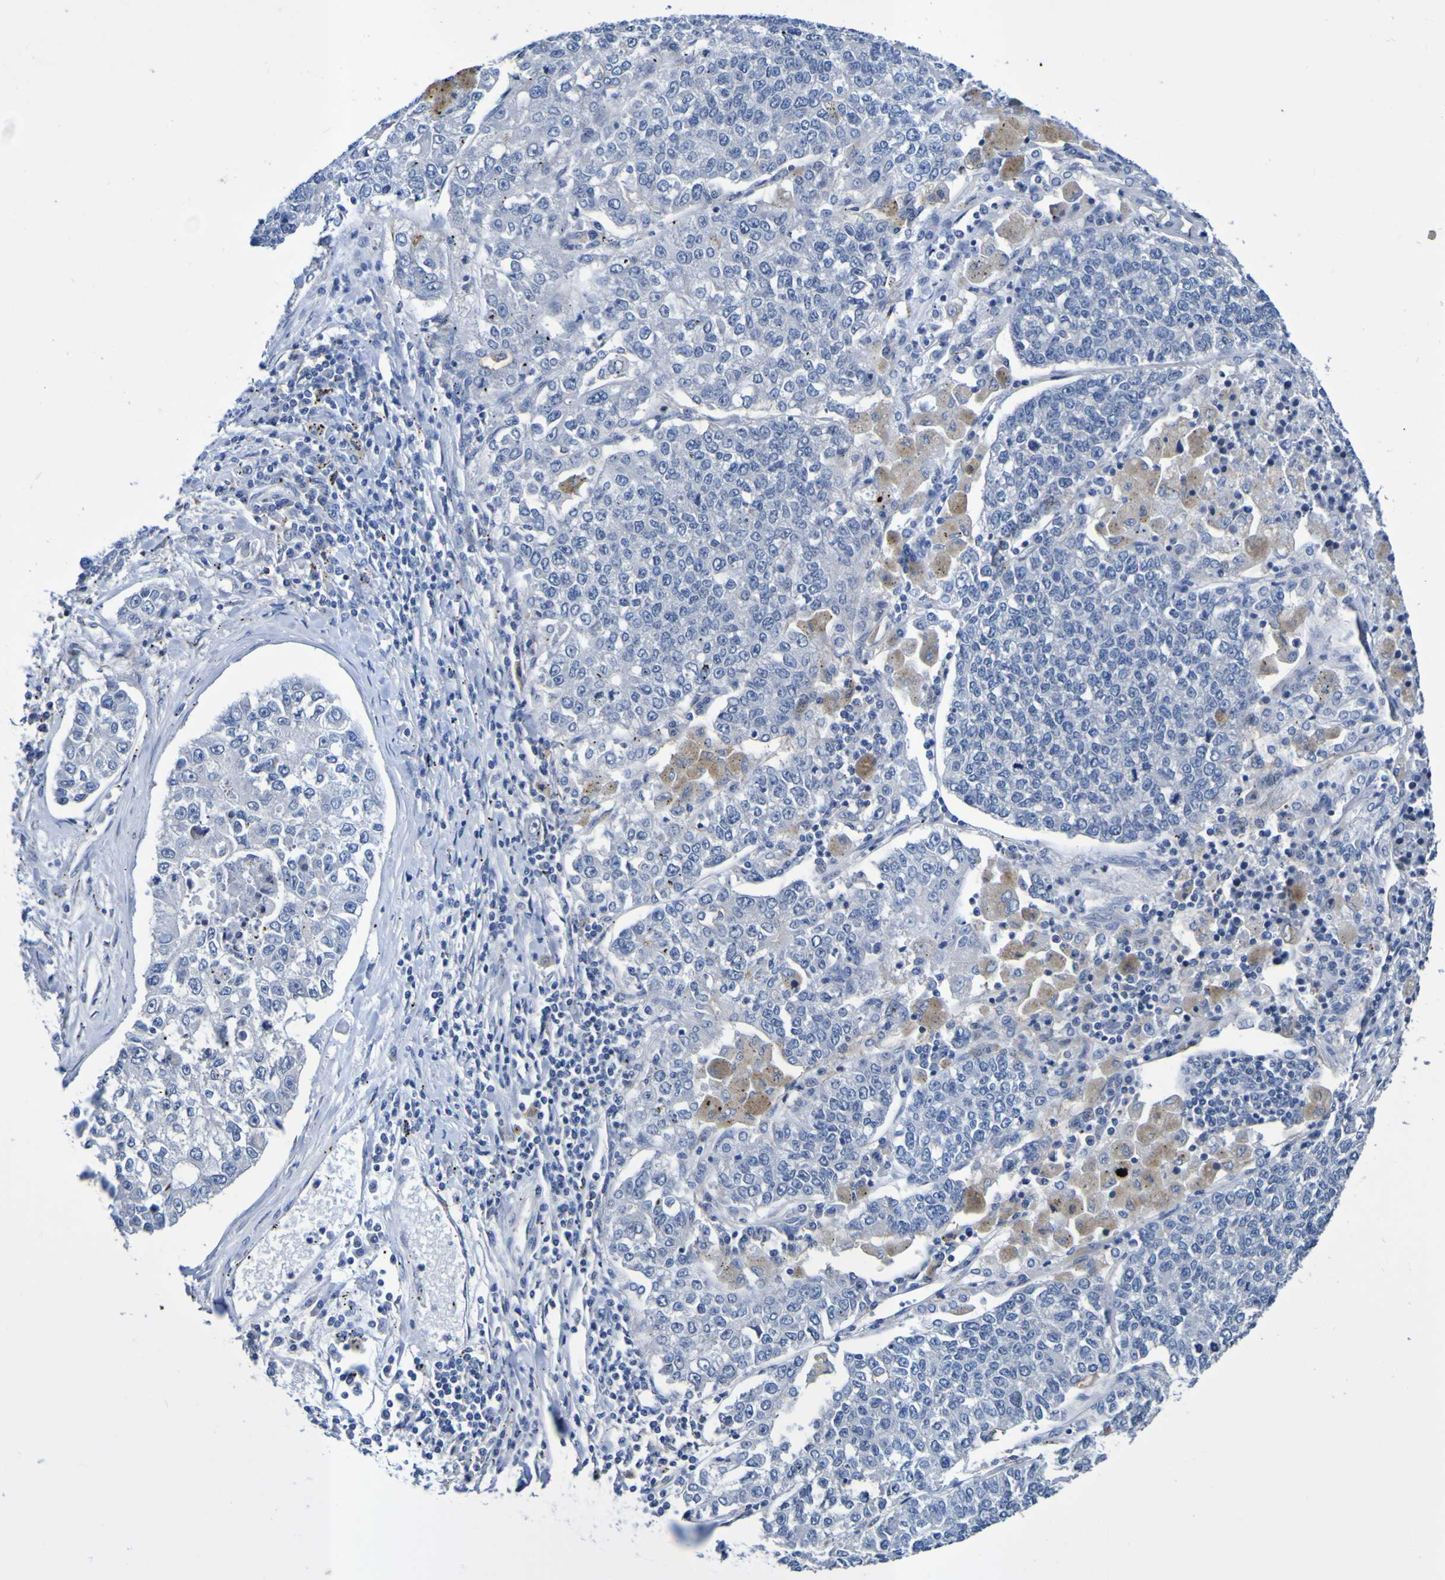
{"staining": {"intensity": "negative", "quantity": "none", "location": "none"}, "tissue": "lung cancer", "cell_type": "Tumor cells", "image_type": "cancer", "snomed": [{"axis": "morphology", "description": "Adenocarcinoma, NOS"}, {"axis": "topography", "description": "Lung"}], "caption": "Immunohistochemical staining of adenocarcinoma (lung) demonstrates no significant staining in tumor cells. (Stains: DAB (3,3'-diaminobenzidine) immunohistochemistry (IHC) with hematoxylin counter stain, Microscopy: brightfield microscopy at high magnification).", "gene": "VMA21", "patient": {"sex": "male", "age": 49}}